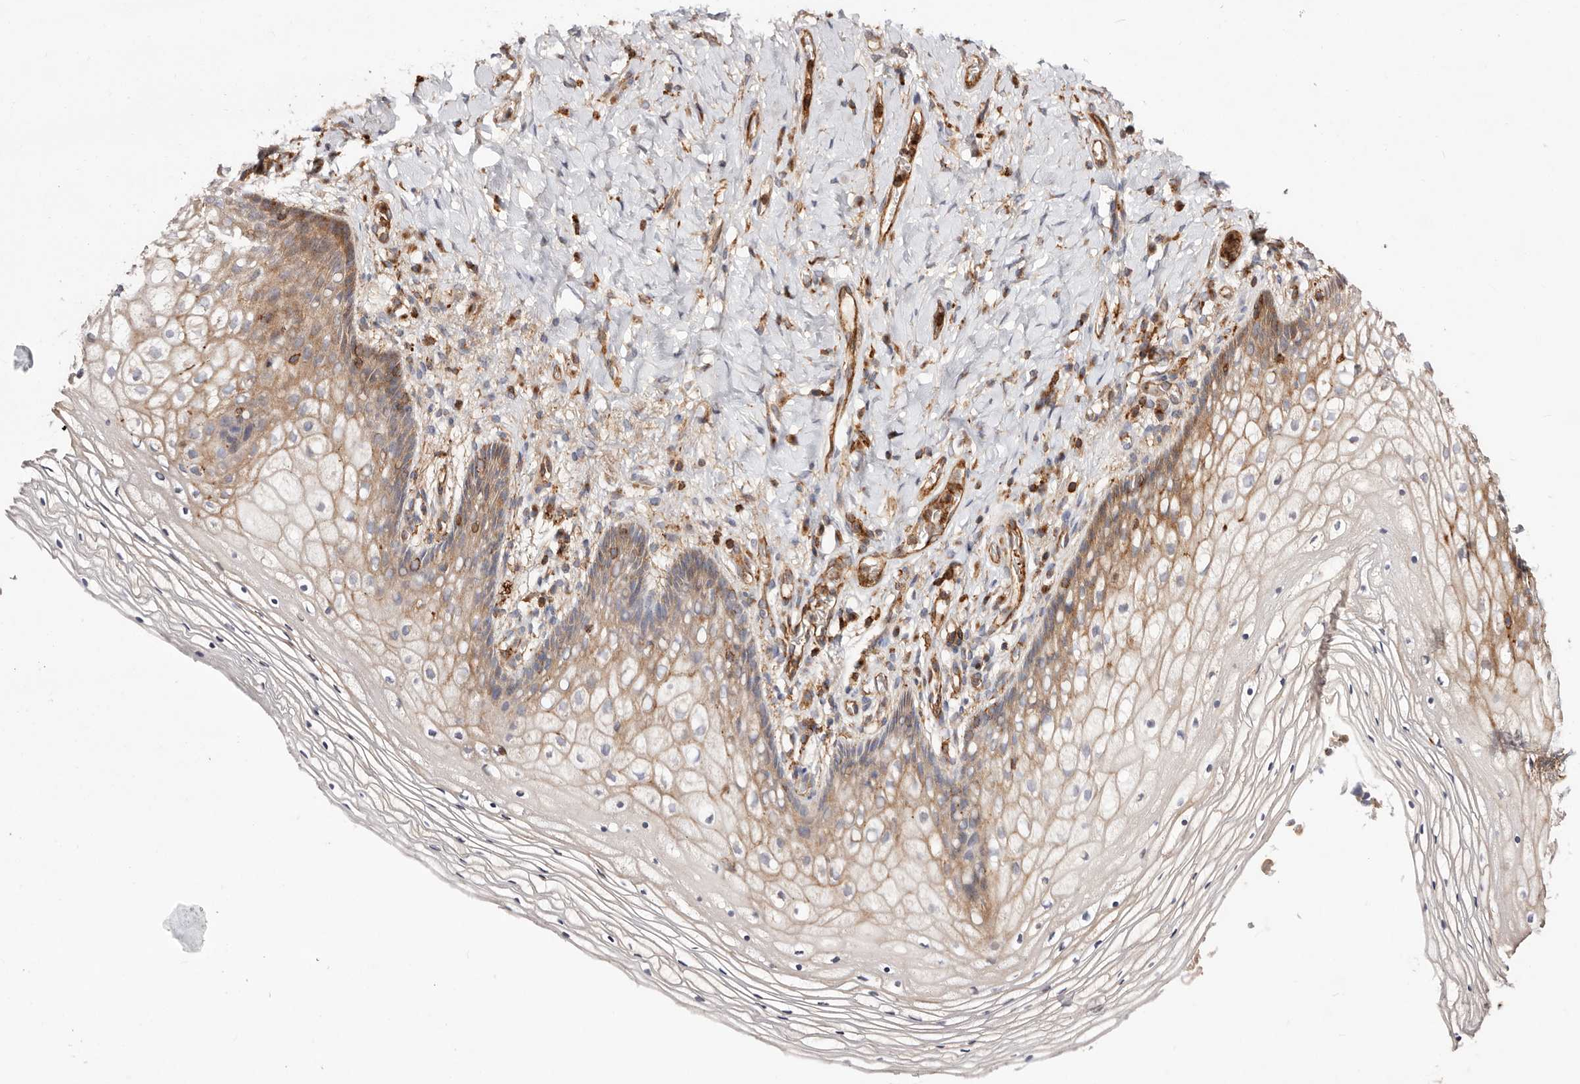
{"staining": {"intensity": "moderate", "quantity": "25%-75%", "location": "cytoplasmic/membranous"}, "tissue": "vagina", "cell_type": "Squamous epithelial cells", "image_type": "normal", "snomed": [{"axis": "morphology", "description": "Normal tissue, NOS"}, {"axis": "topography", "description": "Vagina"}], "caption": "Squamous epithelial cells display medium levels of moderate cytoplasmic/membranous staining in about 25%-75% of cells in normal human vagina. The staining is performed using DAB (3,3'-diaminobenzidine) brown chromogen to label protein expression. The nuclei are counter-stained blue using hematoxylin.", "gene": "PTPN22", "patient": {"sex": "female", "age": 60}}